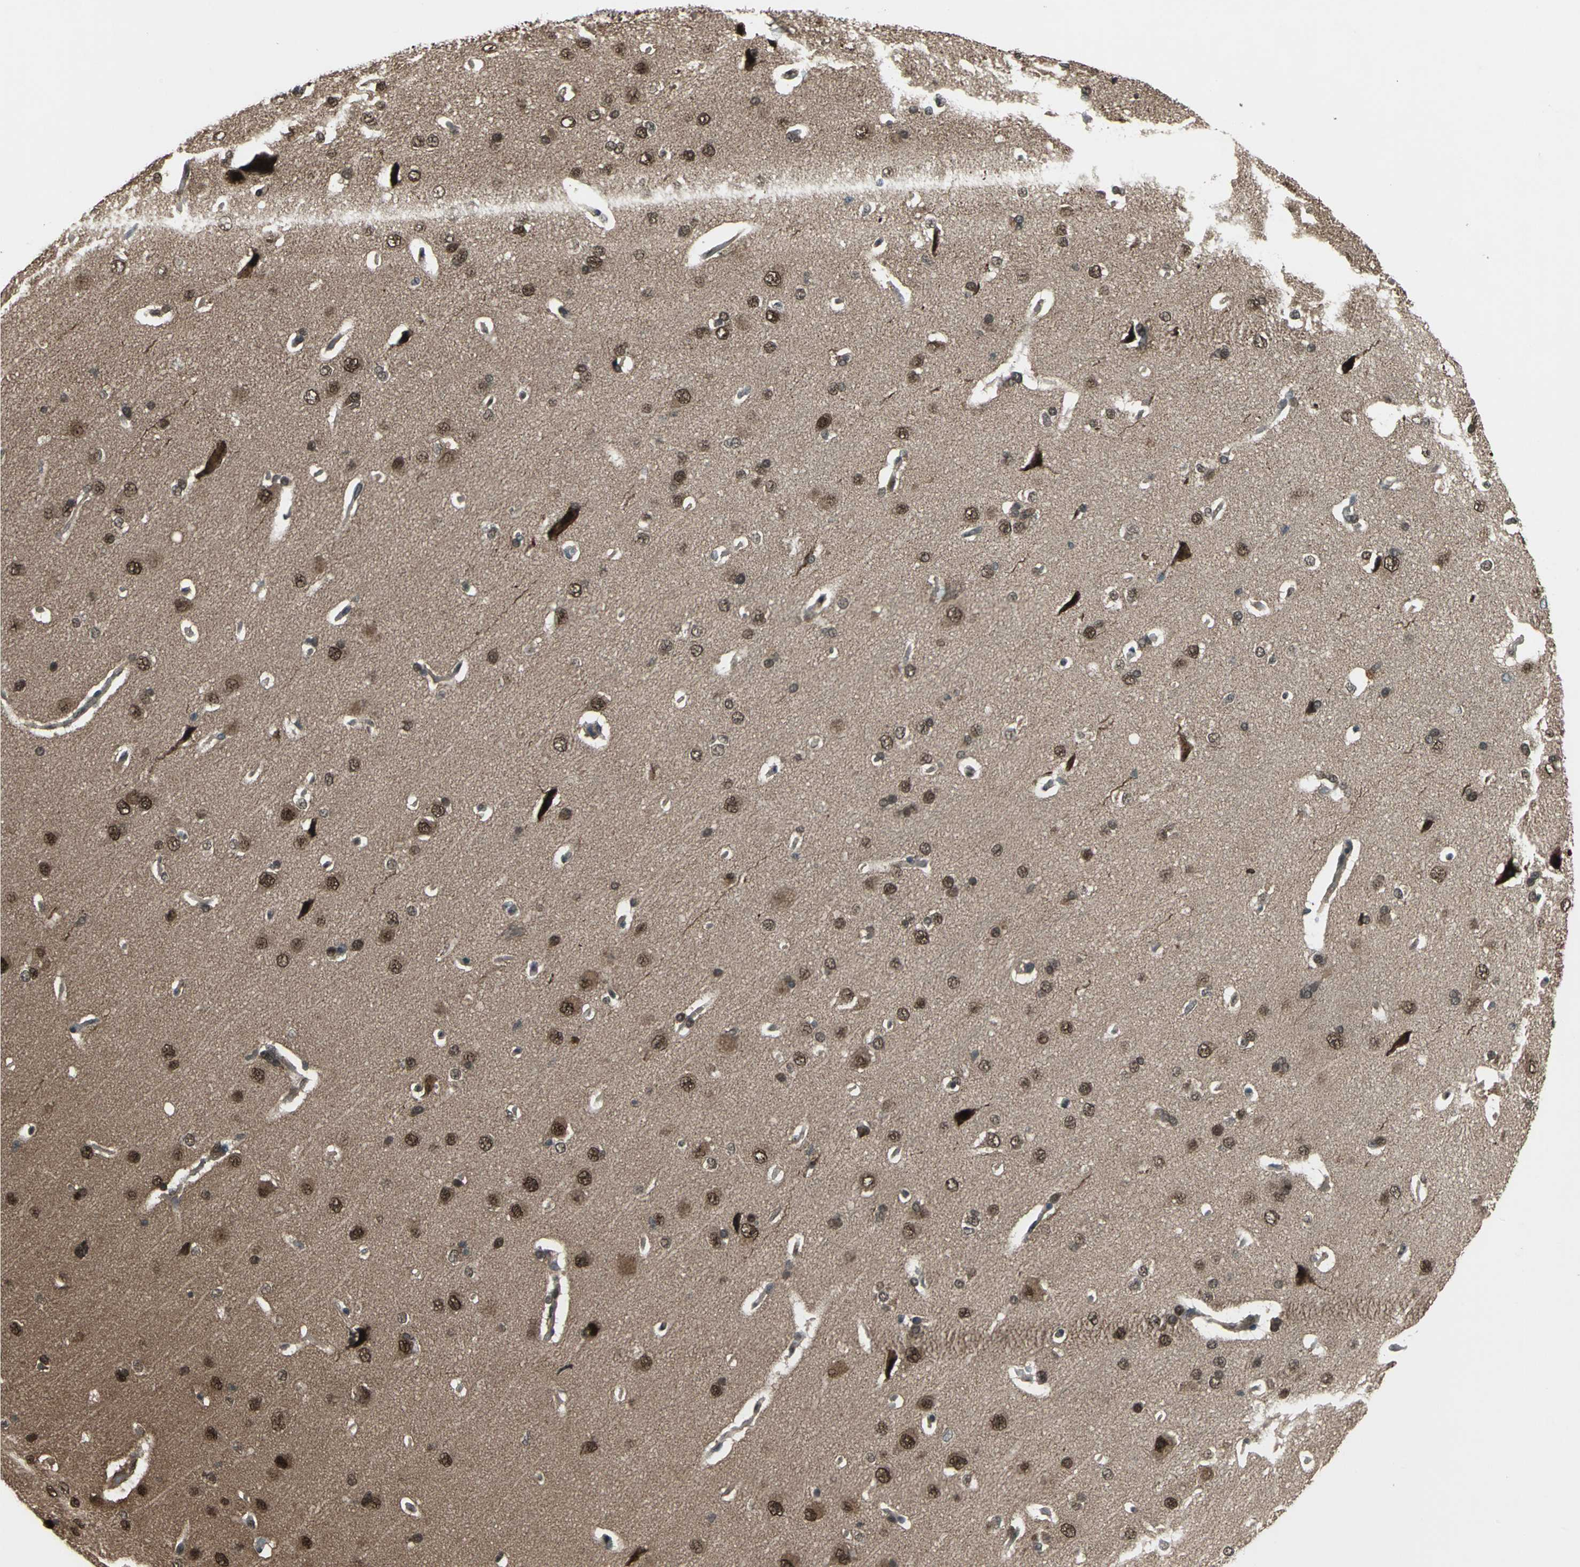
{"staining": {"intensity": "strong", "quantity": ">75%", "location": "cytoplasmic/membranous,nuclear"}, "tissue": "cerebral cortex", "cell_type": "Endothelial cells", "image_type": "normal", "snomed": [{"axis": "morphology", "description": "Normal tissue, NOS"}, {"axis": "topography", "description": "Cerebral cortex"}], "caption": "This micrograph exhibits normal cerebral cortex stained with immunohistochemistry to label a protein in brown. The cytoplasmic/membranous,nuclear of endothelial cells show strong positivity for the protein. Nuclei are counter-stained blue.", "gene": "COPS5", "patient": {"sex": "male", "age": 62}}